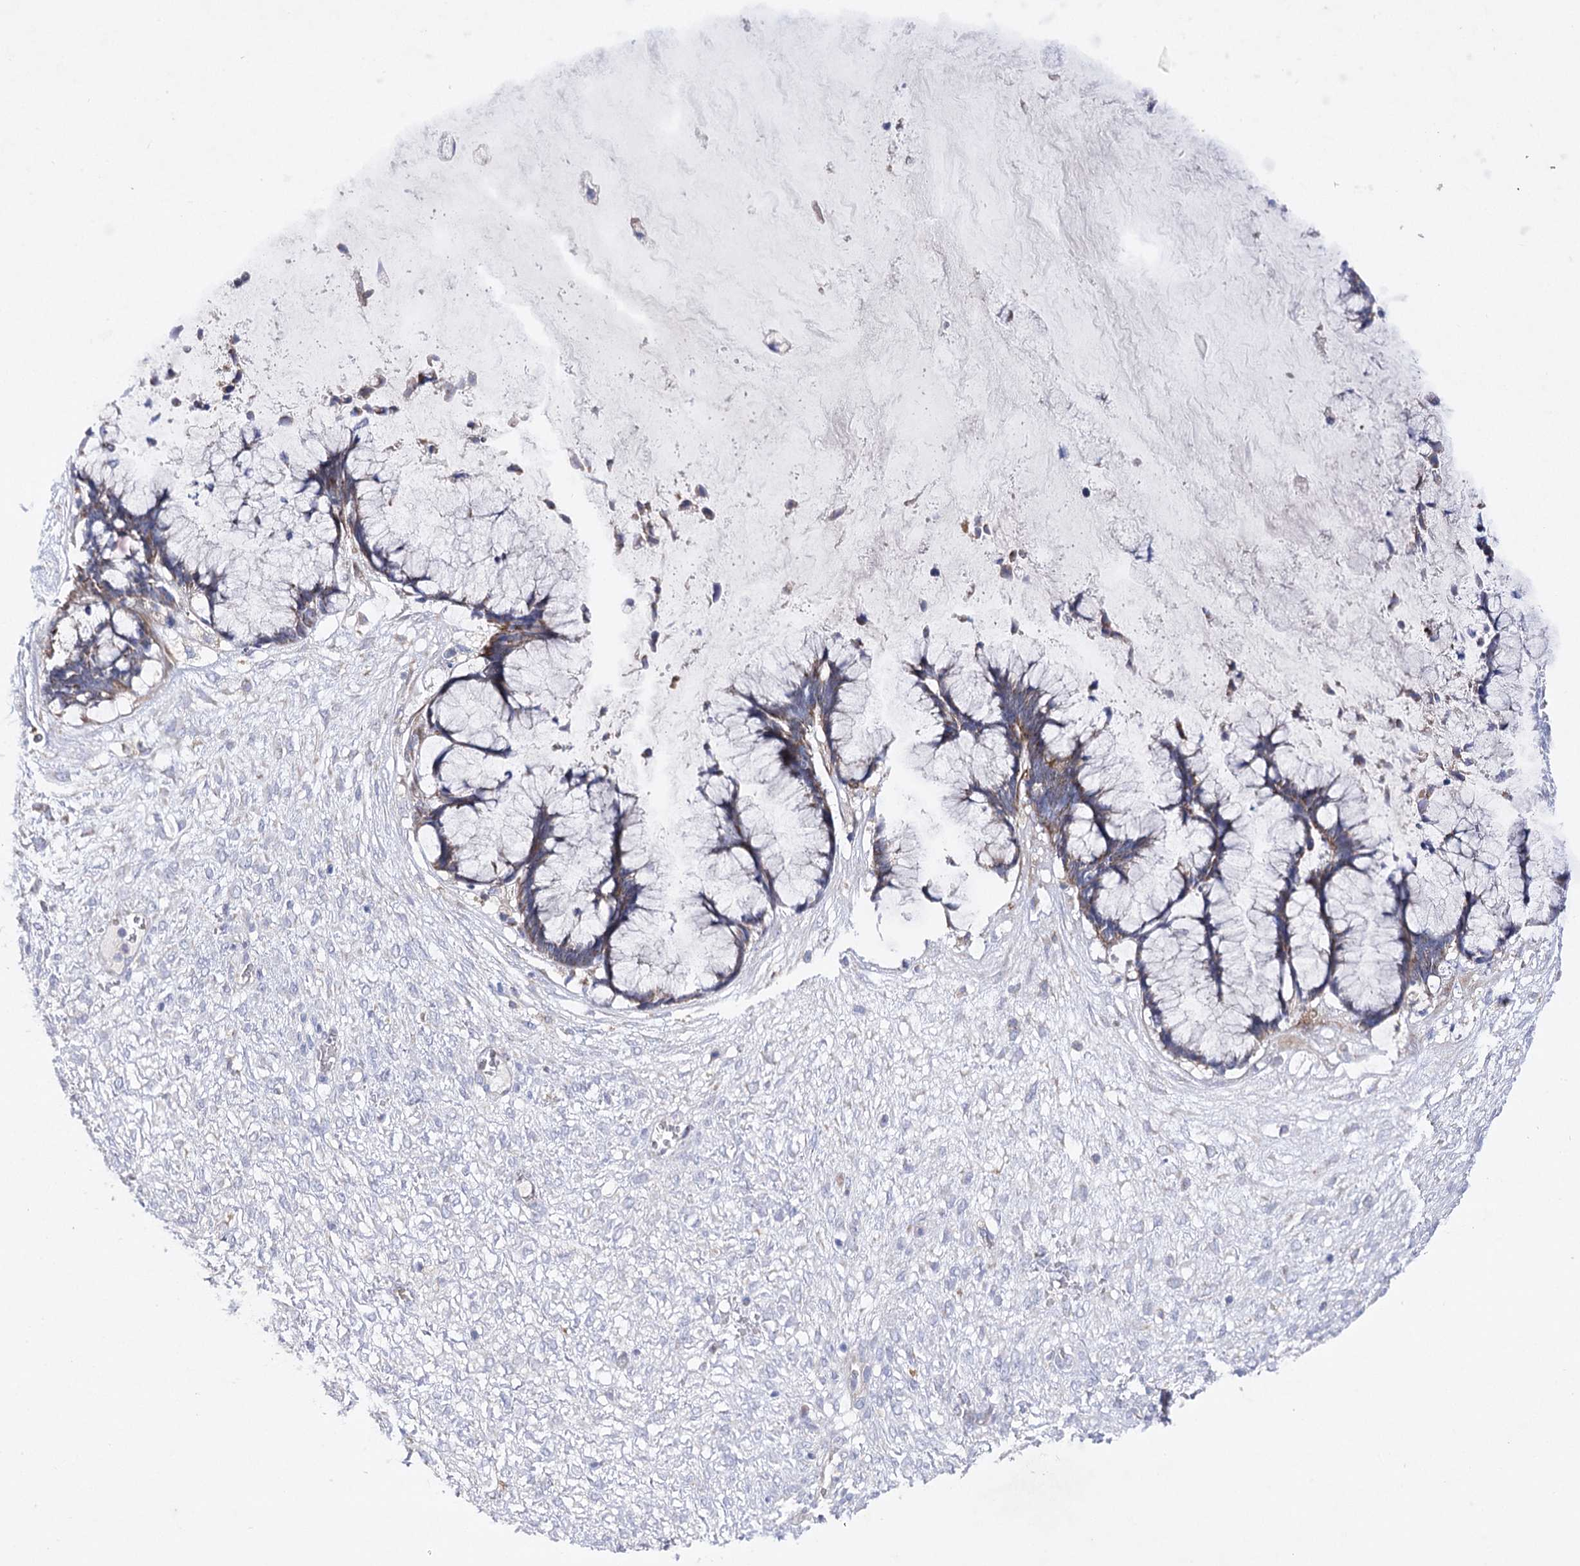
{"staining": {"intensity": "negative", "quantity": "none", "location": "none"}, "tissue": "ovarian cancer", "cell_type": "Tumor cells", "image_type": "cancer", "snomed": [{"axis": "morphology", "description": "Cystadenocarcinoma, mucinous, NOS"}, {"axis": "topography", "description": "Ovary"}], "caption": "The image demonstrates no staining of tumor cells in ovarian mucinous cystadenocarcinoma.", "gene": "COX15", "patient": {"sex": "female", "age": 42}}